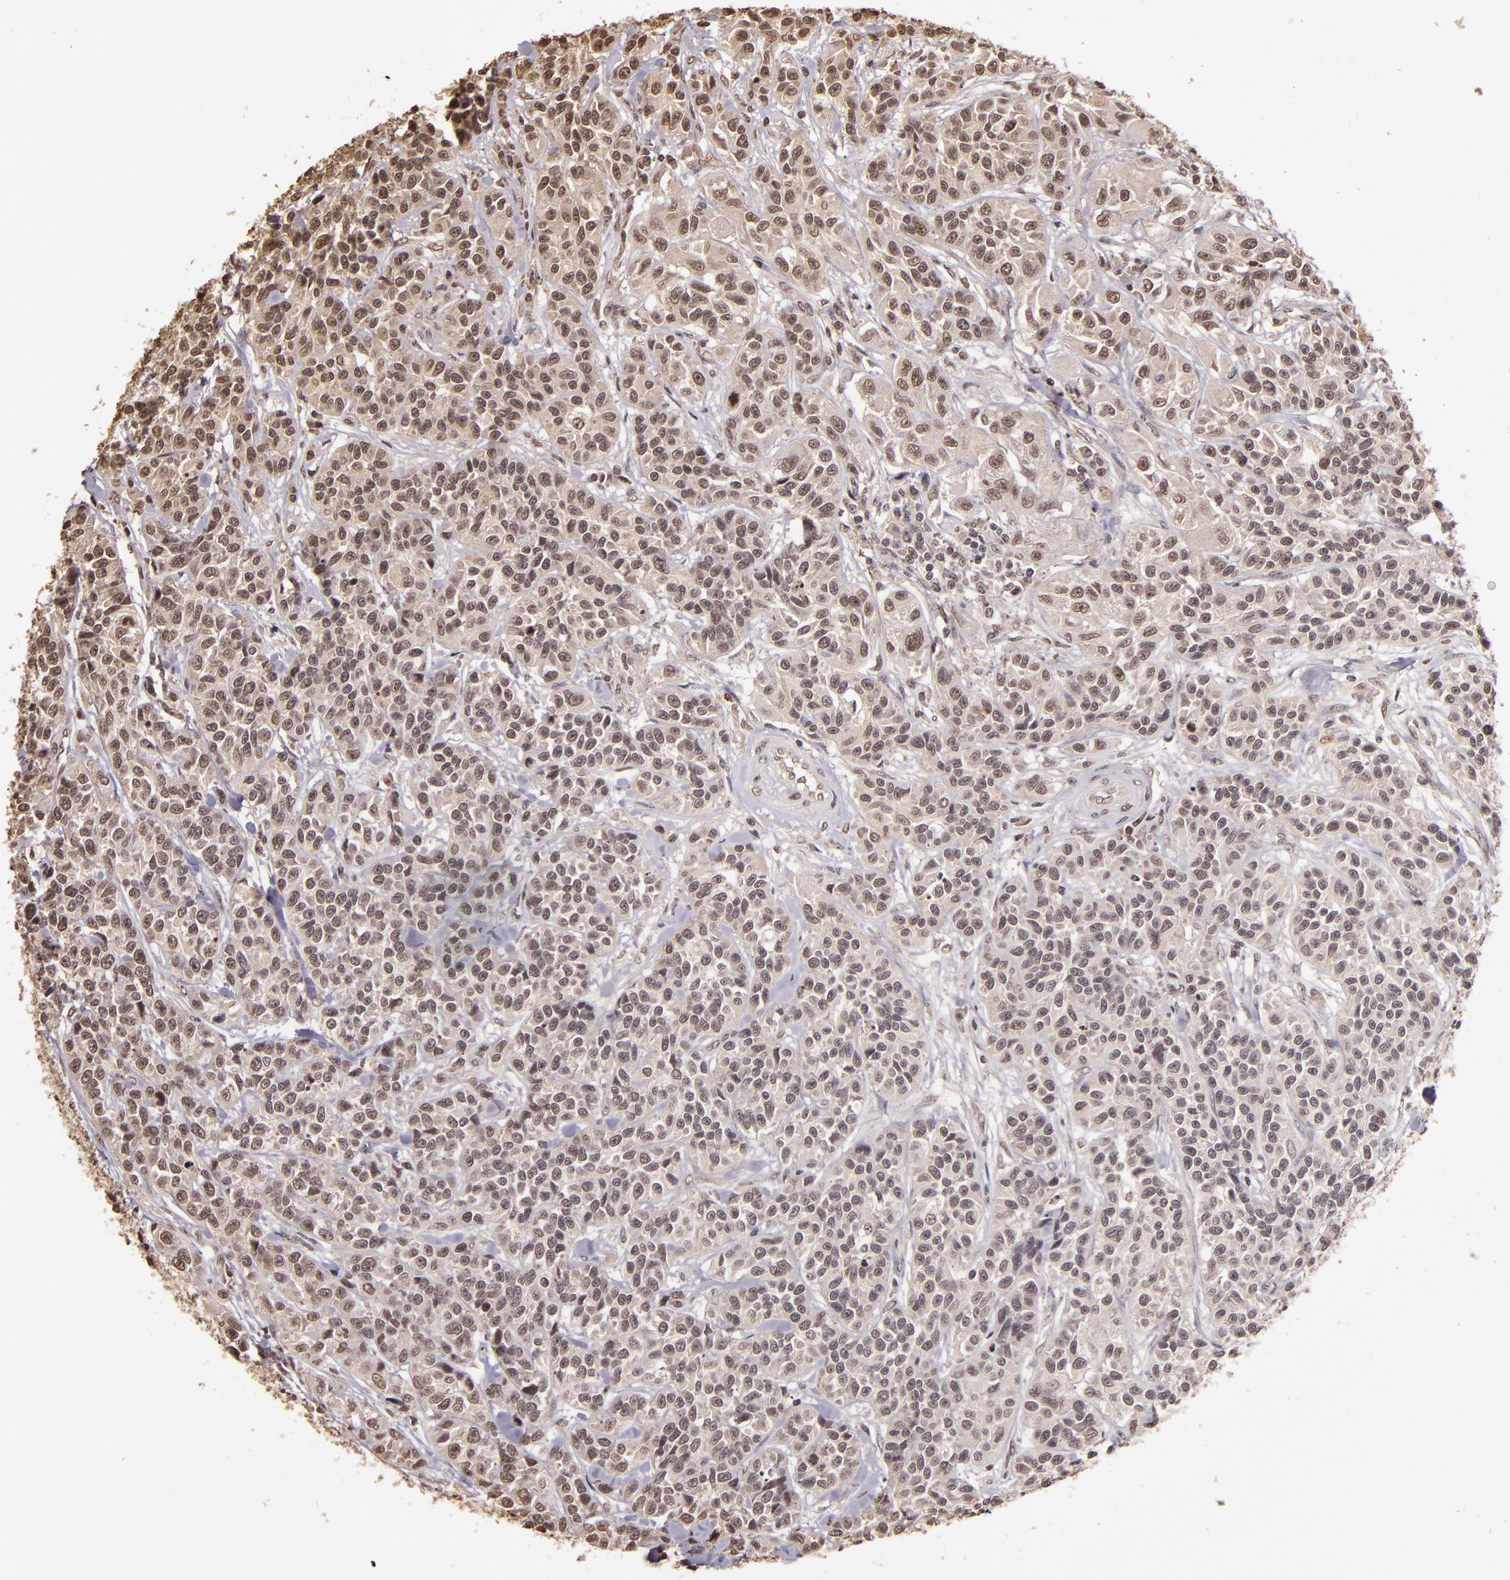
{"staining": {"intensity": "weak", "quantity": ">75%", "location": "cytoplasmic/membranous,nuclear"}, "tissue": "urothelial cancer", "cell_type": "Tumor cells", "image_type": "cancer", "snomed": [{"axis": "morphology", "description": "Urothelial carcinoma, High grade"}, {"axis": "topography", "description": "Urinary bladder"}], "caption": "Protein expression analysis of human urothelial cancer reveals weak cytoplasmic/membranous and nuclear expression in about >75% of tumor cells.", "gene": "CUL1", "patient": {"sex": "female", "age": 81}}